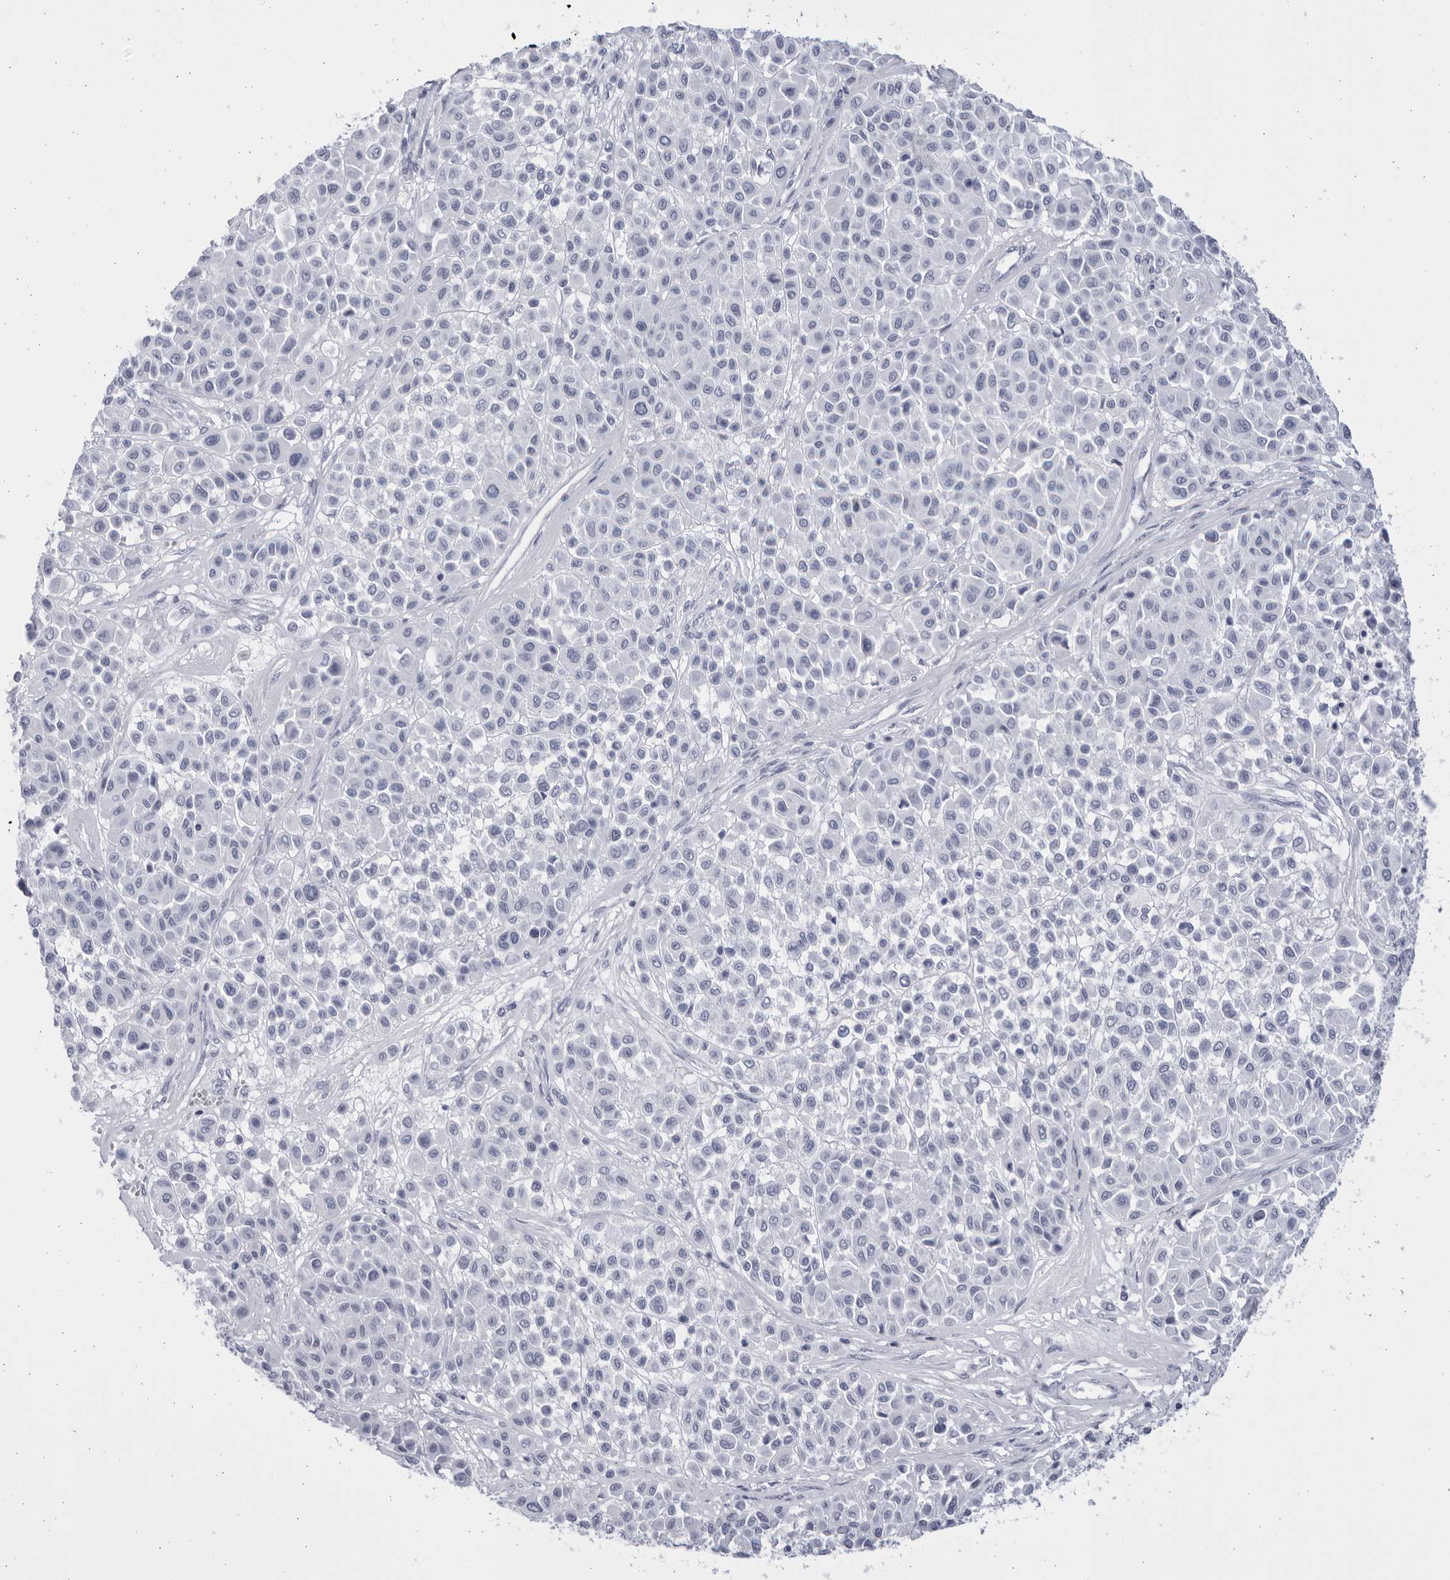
{"staining": {"intensity": "negative", "quantity": "none", "location": "none"}, "tissue": "melanoma", "cell_type": "Tumor cells", "image_type": "cancer", "snomed": [{"axis": "morphology", "description": "Malignant melanoma, Metastatic site"}, {"axis": "topography", "description": "Soft tissue"}], "caption": "Protein analysis of melanoma shows no significant staining in tumor cells.", "gene": "CCDC181", "patient": {"sex": "male", "age": 41}}